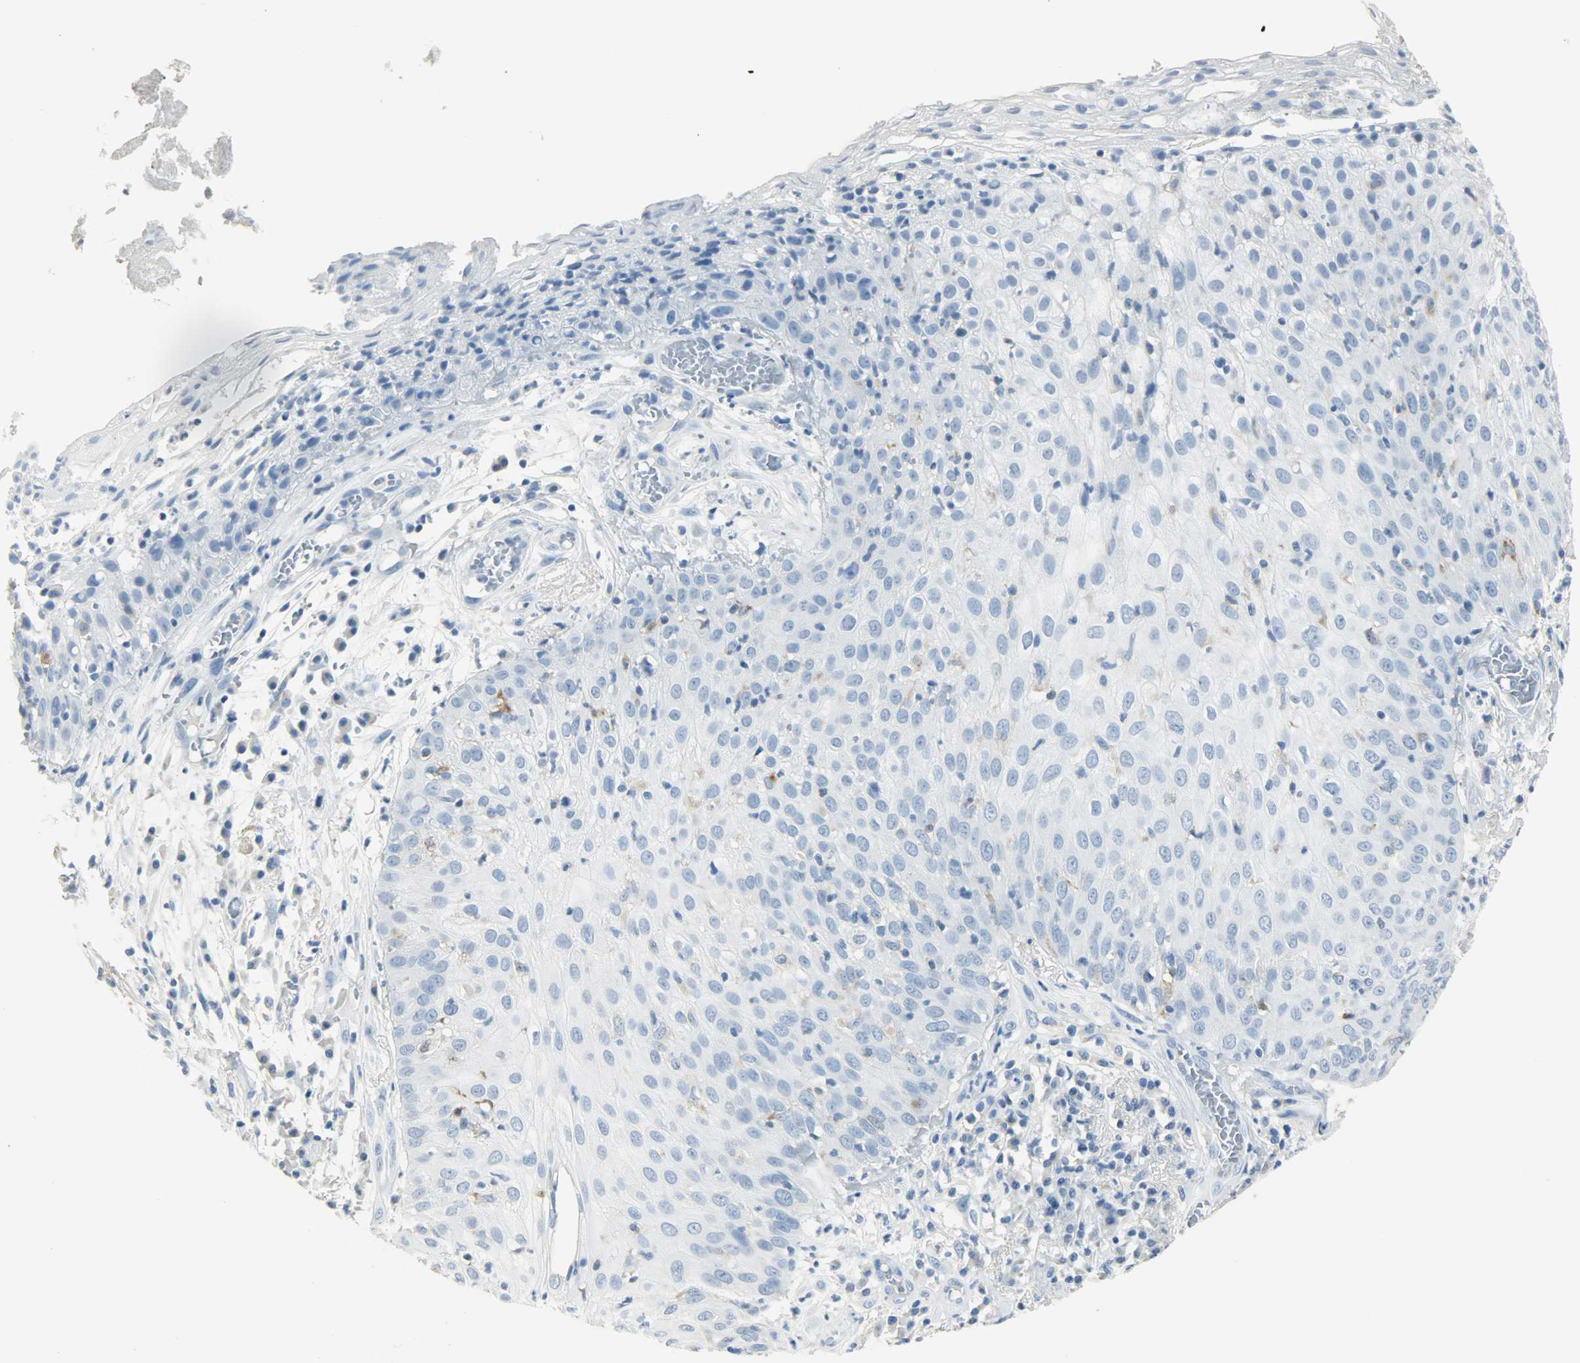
{"staining": {"intensity": "negative", "quantity": "none", "location": "none"}, "tissue": "skin cancer", "cell_type": "Tumor cells", "image_type": "cancer", "snomed": [{"axis": "morphology", "description": "Squamous cell carcinoma, NOS"}, {"axis": "topography", "description": "Skin"}], "caption": "IHC photomicrograph of neoplastic tissue: skin cancer stained with DAB exhibits no significant protein positivity in tumor cells.", "gene": "PTPN6", "patient": {"sex": "male", "age": 65}}